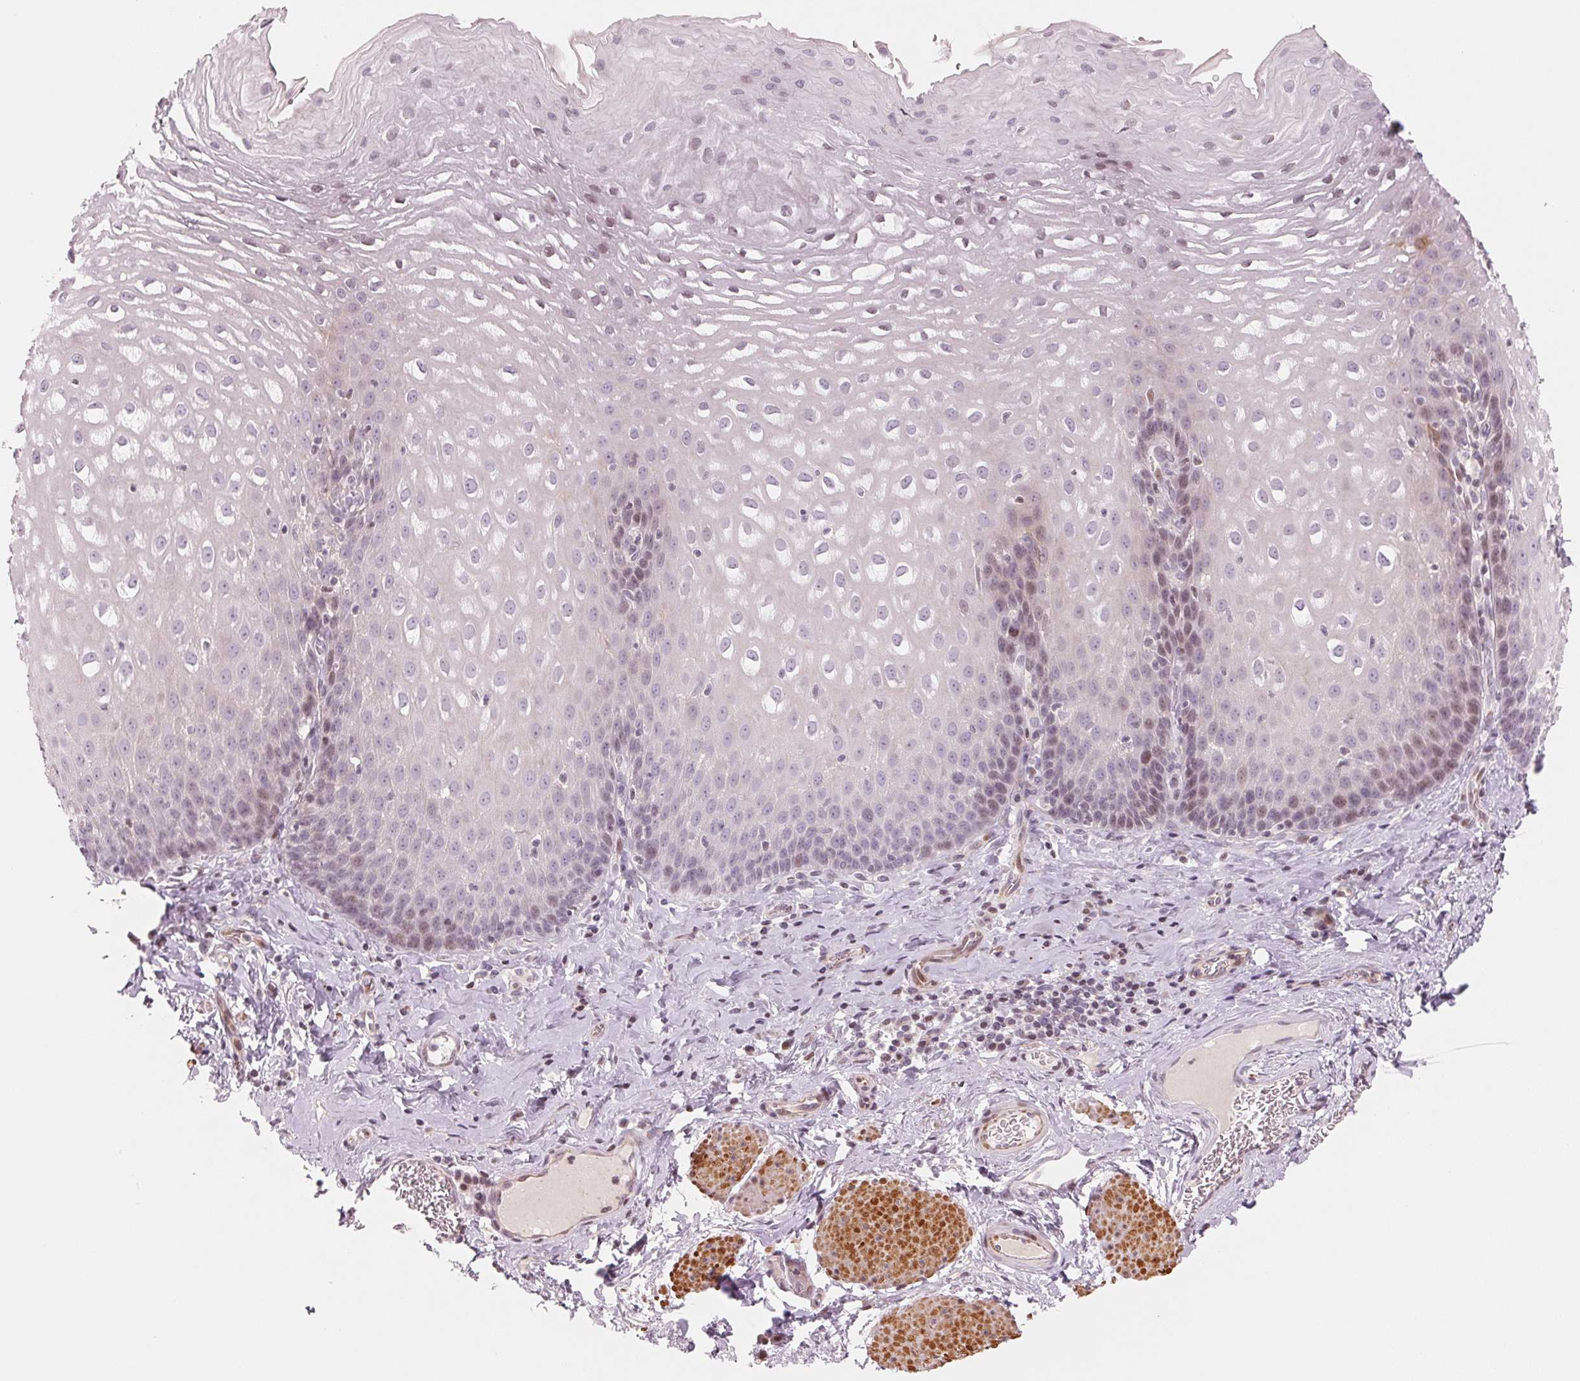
{"staining": {"intensity": "weak", "quantity": "<25%", "location": "nuclear"}, "tissue": "esophagus", "cell_type": "Squamous epithelial cells", "image_type": "normal", "snomed": [{"axis": "morphology", "description": "Normal tissue, NOS"}, {"axis": "topography", "description": "Esophagus"}], "caption": "Esophagus stained for a protein using IHC displays no staining squamous epithelial cells.", "gene": "SLC17A4", "patient": {"sex": "male", "age": 68}}